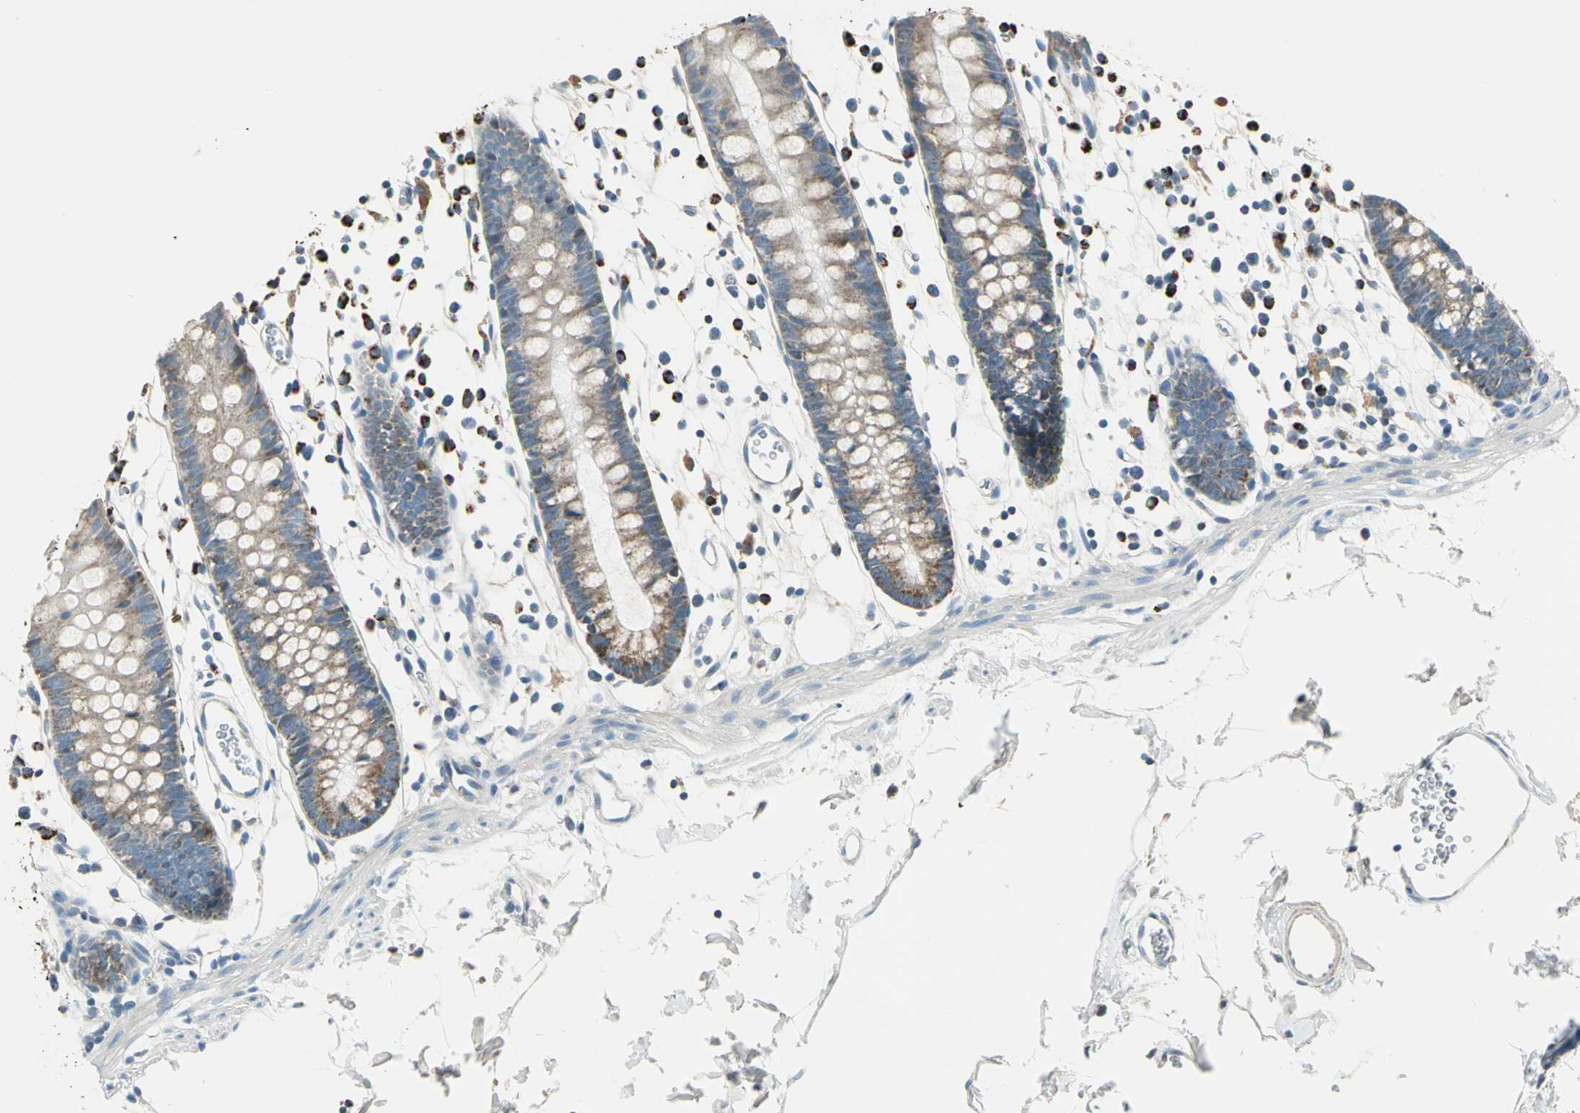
{"staining": {"intensity": "weak", "quantity": "<25%", "location": "cytoplasmic/membranous"}, "tissue": "colon", "cell_type": "Endothelial cells", "image_type": "normal", "snomed": [{"axis": "morphology", "description": "Normal tissue, NOS"}, {"axis": "topography", "description": "Colon"}], "caption": "Immunohistochemistry image of benign colon: colon stained with DAB (3,3'-diaminobenzidine) displays no significant protein positivity in endothelial cells.", "gene": "ACADM", "patient": {"sex": "male", "age": 14}}